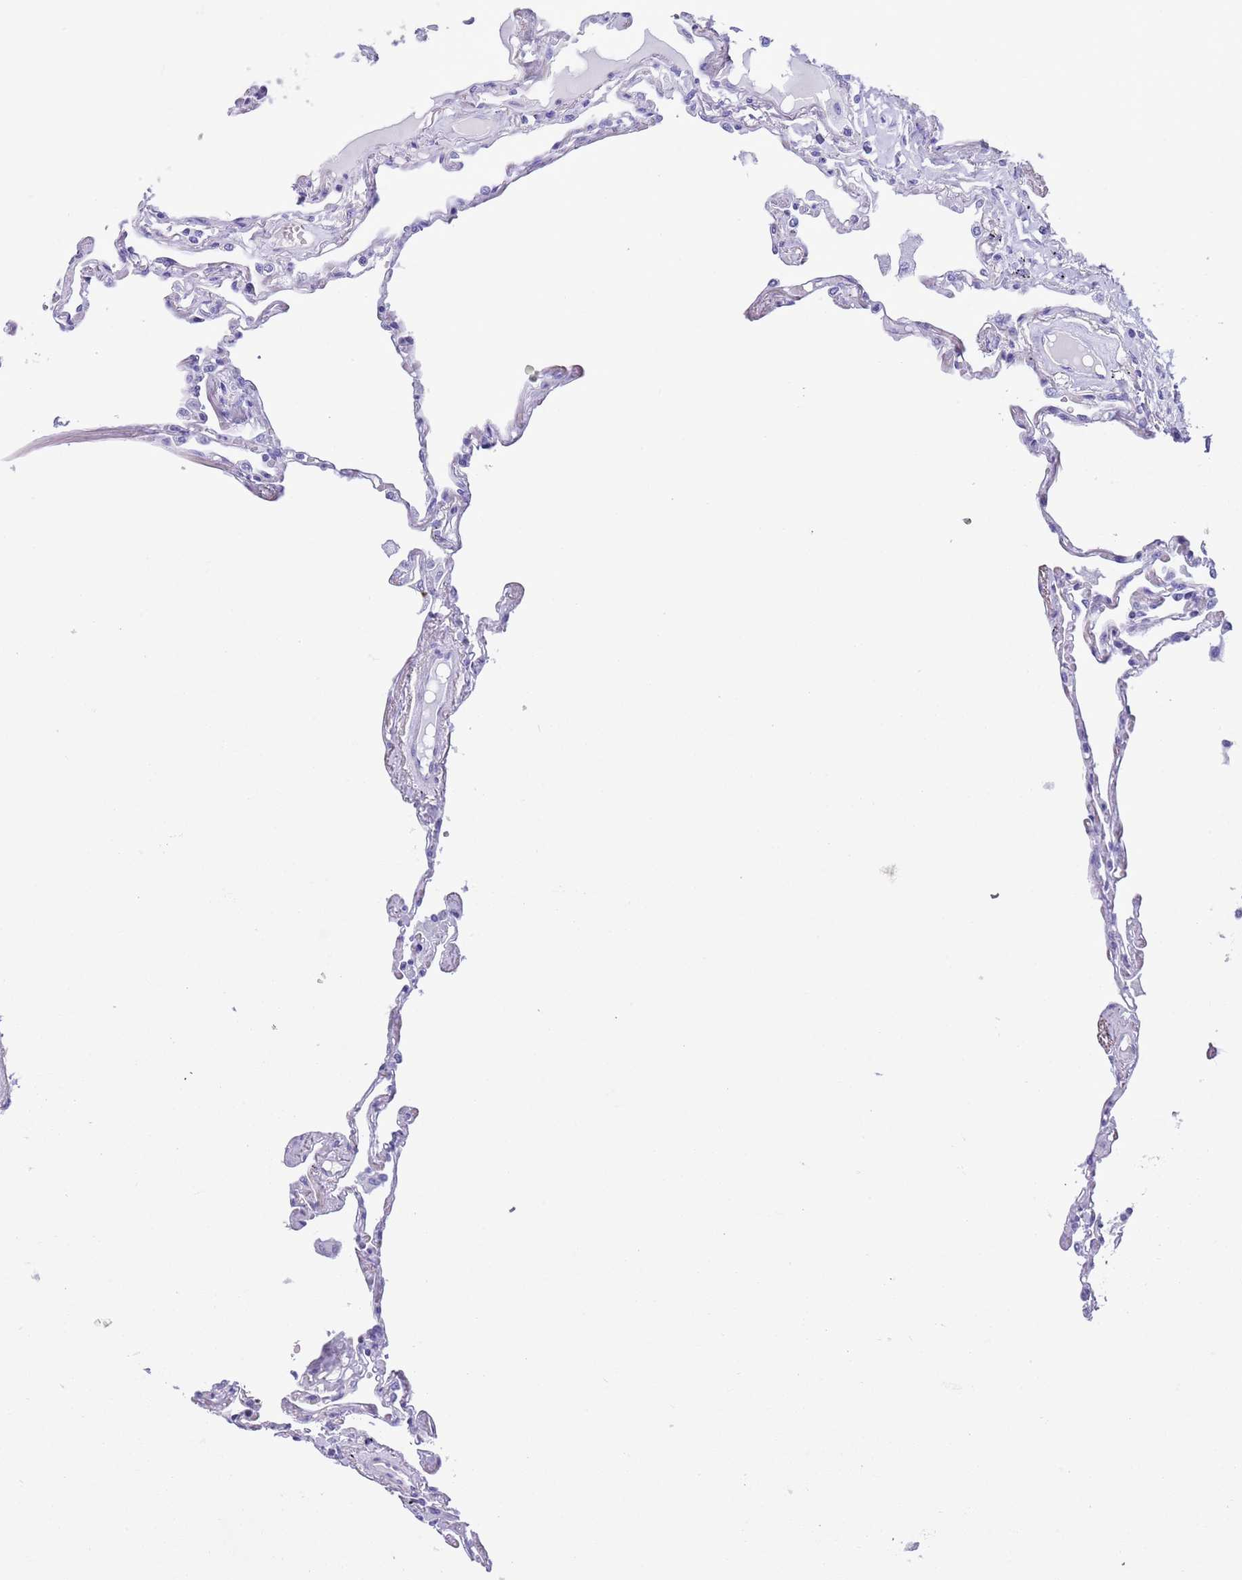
{"staining": {"intensity": "negative", "quantity": "none", "location": "none"}, "tissue": "lung", "cell_type": "Alveolar cells", "image_type": "normal", "snomed": [{"axis": "morphology", "description": "Normal tissue, NOS"}, {"axis": "topography", "description": "Lung"}], "caption": "High magnification brightfield microscopy of benign lung stained with DAB (brown) and counterstained with hematoxylin (blue): alveolar cells show no significant expression. (DAB immunohistochemistry visualized using brightfield microscopy, high magnification).", "gene": "TMEM185A", "patient": {"sex": "female", "age": 67}}